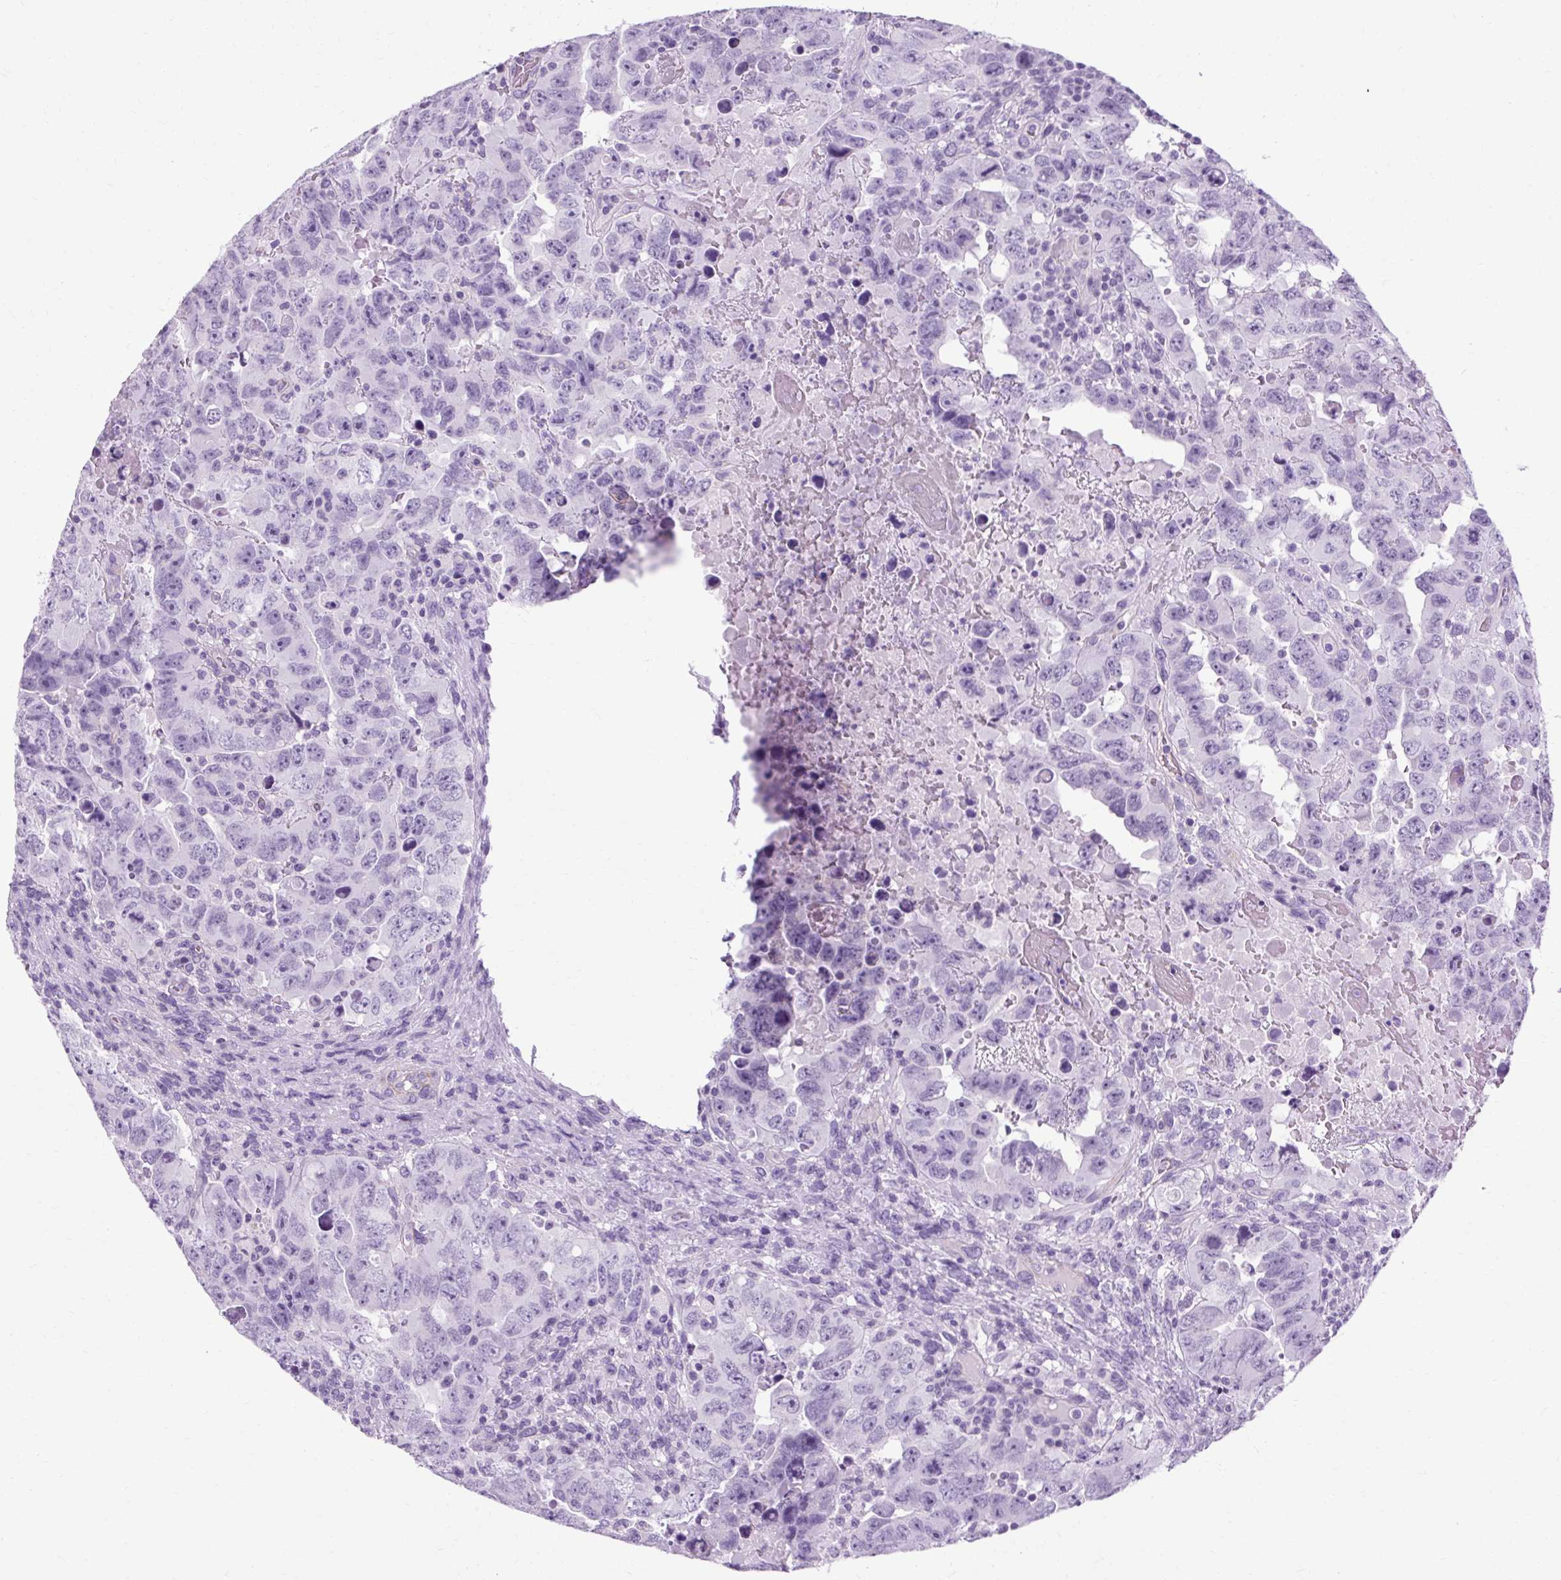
{"staining": {"intensity": "negative", "quantity": "none", "location": "none"}, "tissue": "testis cancer", "cell_type": "Tumor cells", "image_type": "cancer", "snomed": [{"axis": "morphology", "description": "Carcinoma, Embryonal, NOS"}, {"axis": "topography", "description": "Testis"}], "caption": "Immunohistochemistry histopathology image of human embryonal carcinoma (testis) stained for a protein (brown), which displays no staining in tumor cells.", "gene": "OOEP", "patient": {"sex": "male", "age": 24}}